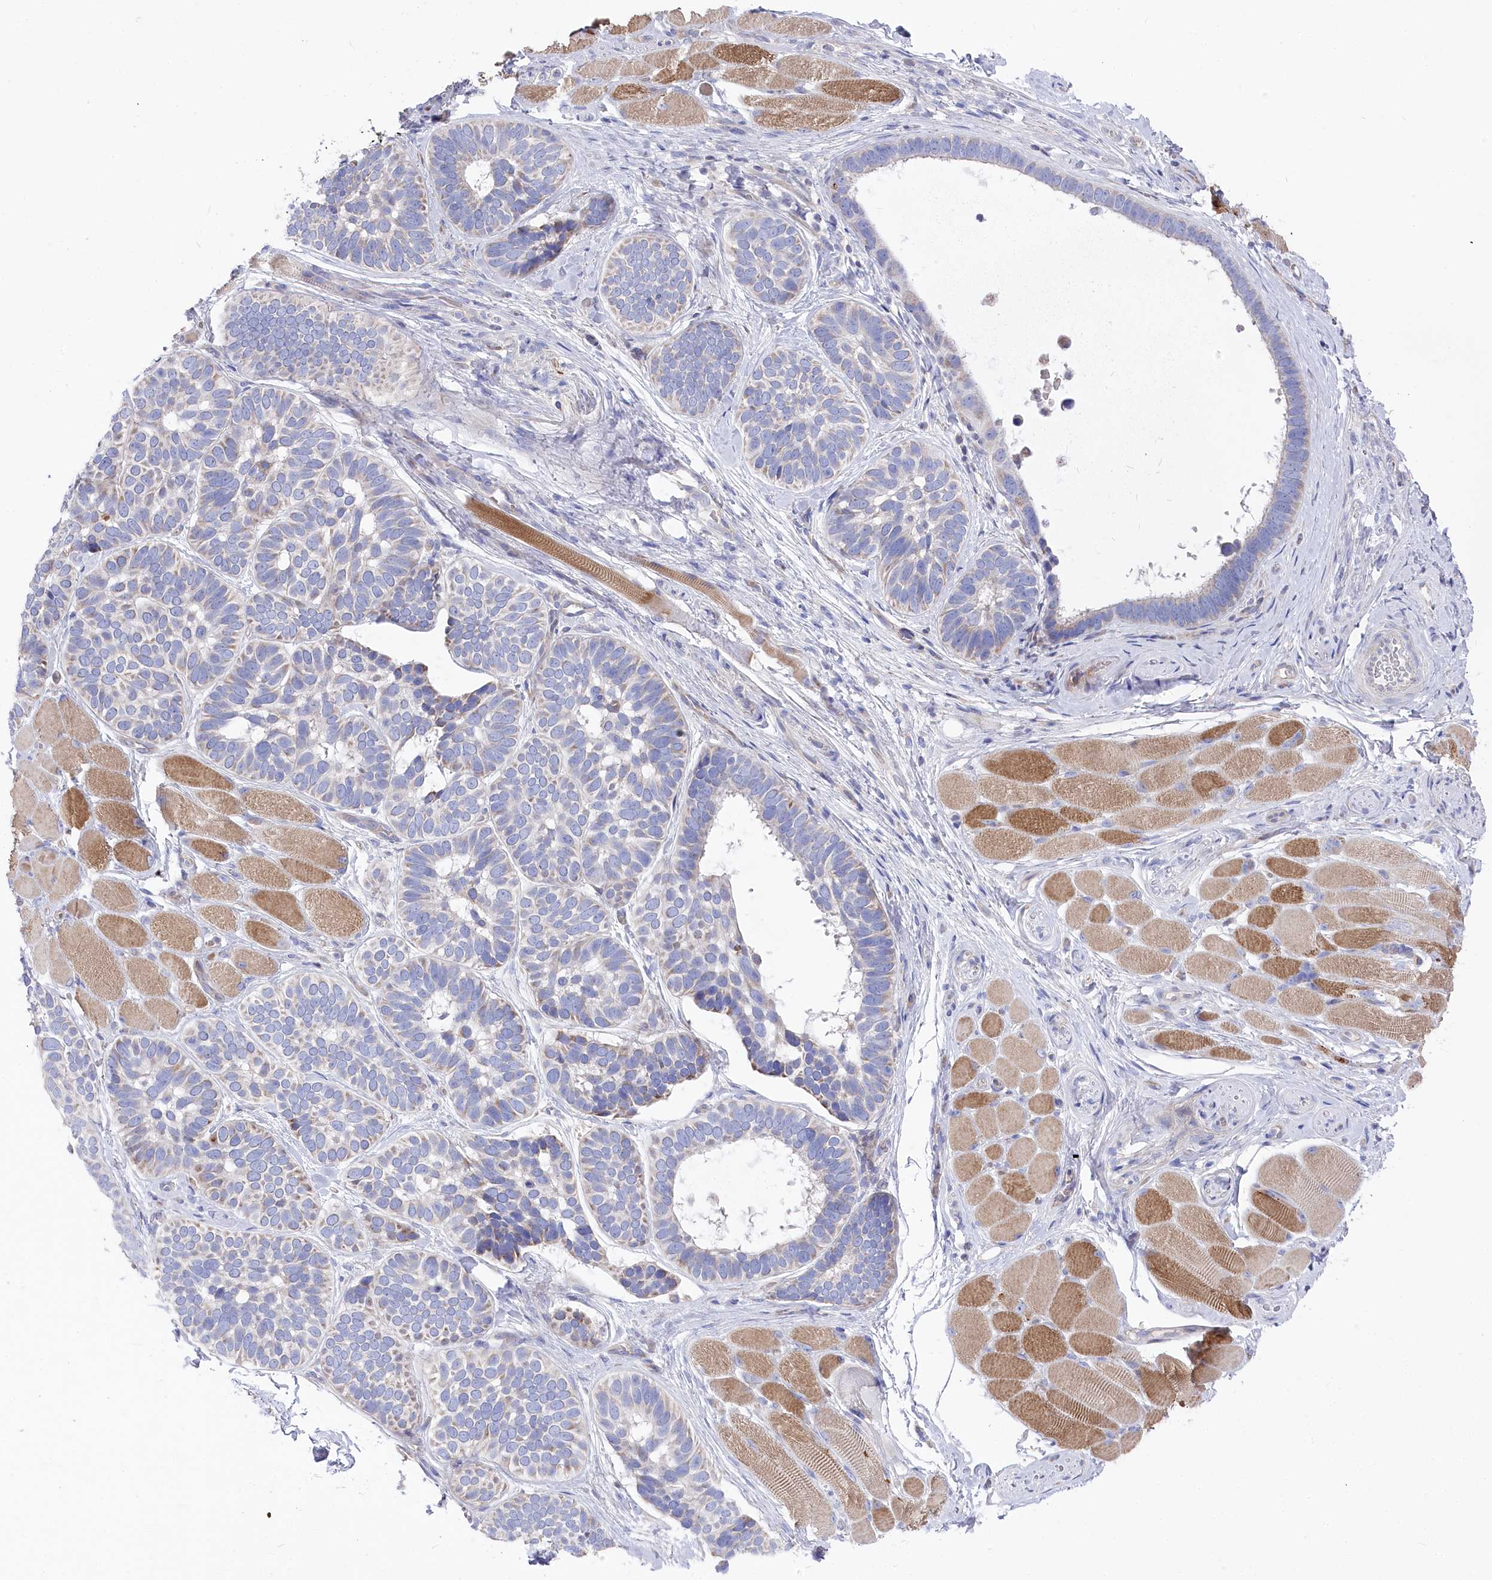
{"staining": {"intensity": "moderate", "quantity": "<25%", "location": "cytoplasmic/membranous"}, "tissue": "skin cancer", "cell_type": "Tumor cells", "image_type": "cancer", "snomed": [{"axis": "morphology", "description": "Basal cell carcinoma"}, {"axis": "topography", "description": "Skin"}], "caption": "The immunohistochemical stain shows moderate cytoplasmic/membranous positivity in tumor cells of skin basal cell carcinoma tissue.", "gene": "POGLUT1", "patient": {"sex": "male", "age": 62}}